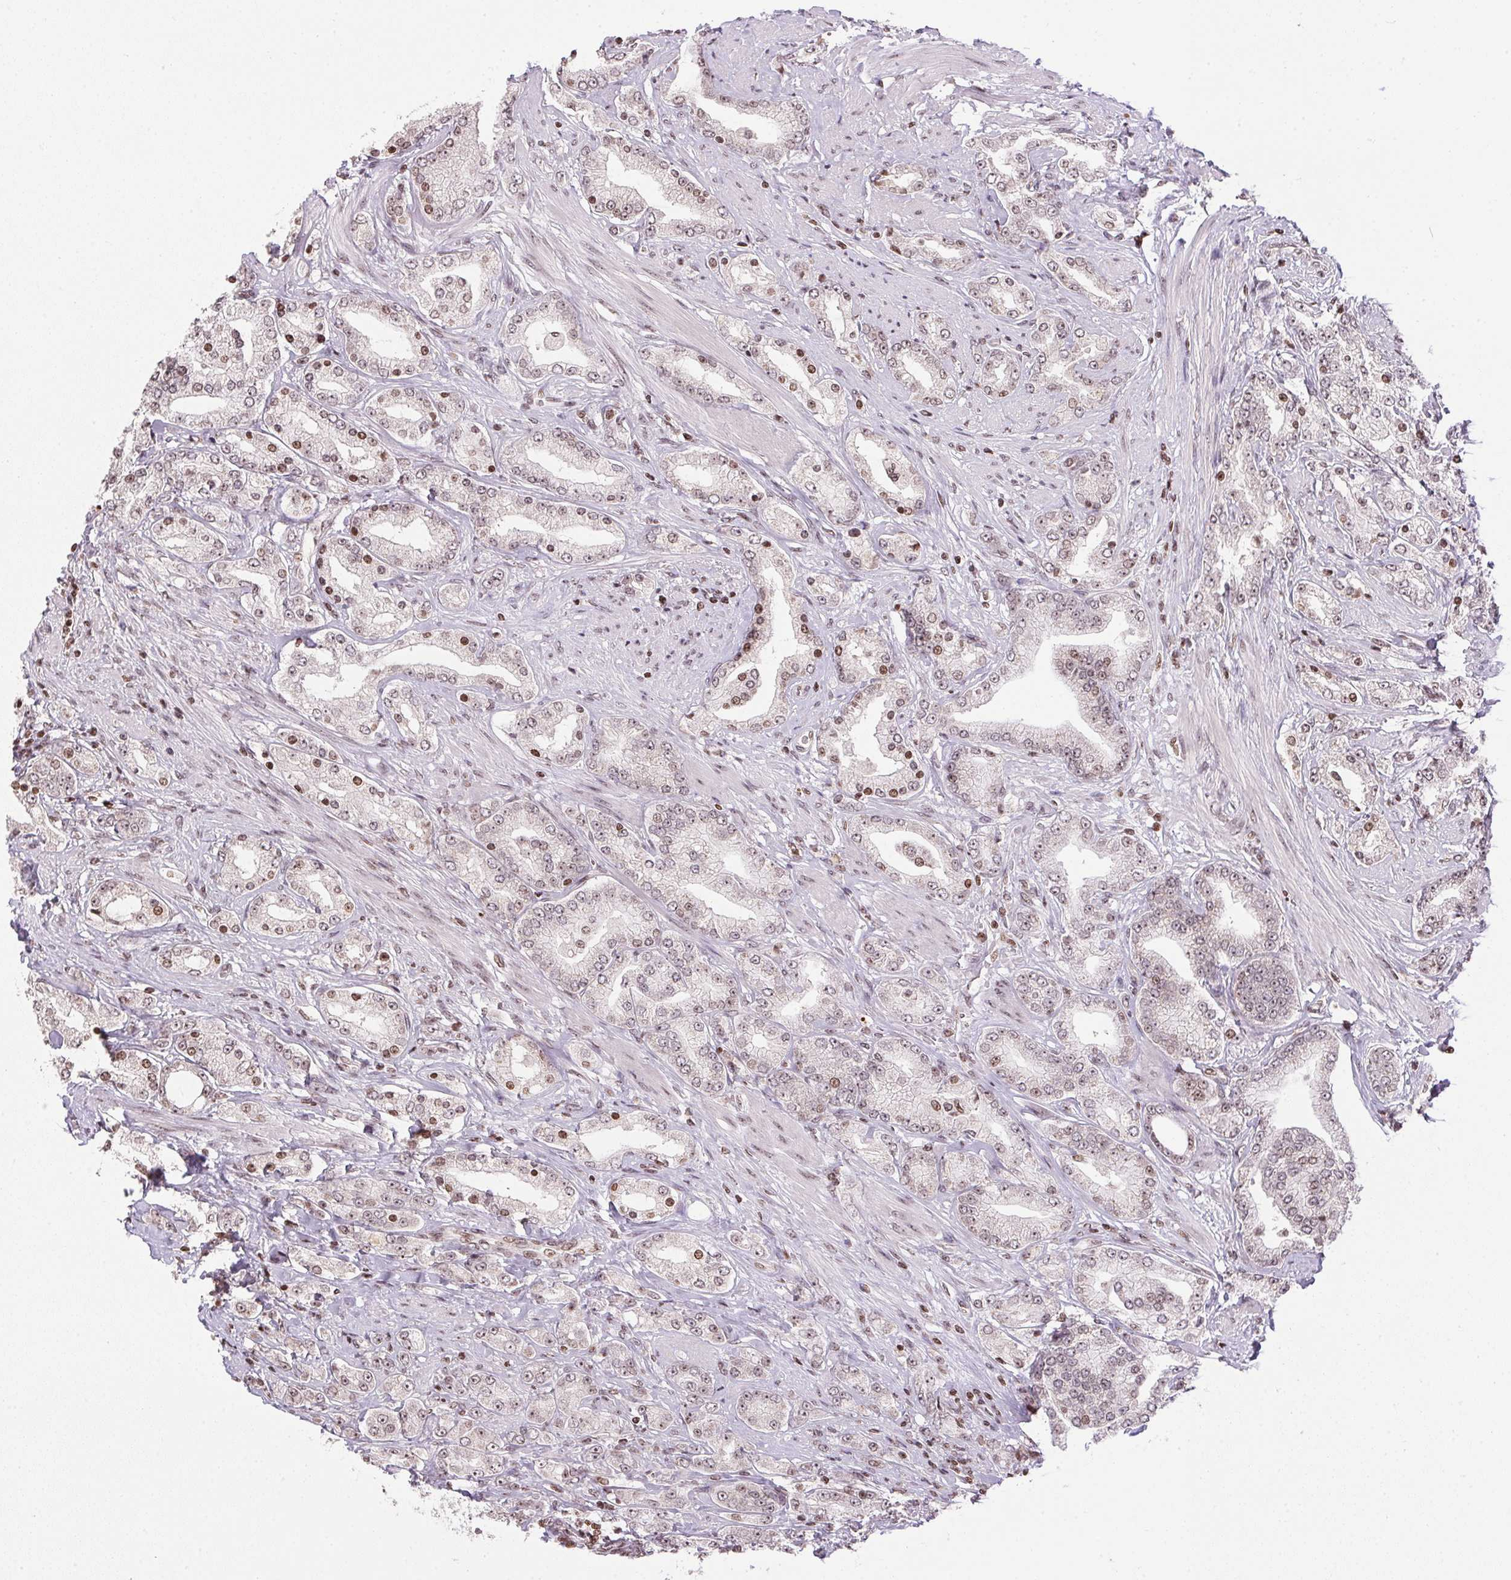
{"staining": {"intensity": "moderate", "quantity": "25%-75%", "location": "nuclear"}, "tissue": "prostate cancer", "cell_type": "Tumor cells", "image_type": "cancer", "snomed": [{"axis": "morphology", "description": "Adenocarcinoma, High grade"}, {"axis": "topography", "description": "Prostate"}], "caption": "The micrograph exhibits a brown stain indicating the presence of a protein in the nuclear of tumor cells in prostate cancer (adenocarcinoma (high-grade)).", "gene": "RNF181", "patient": {"sex": "male", "age": 67}}